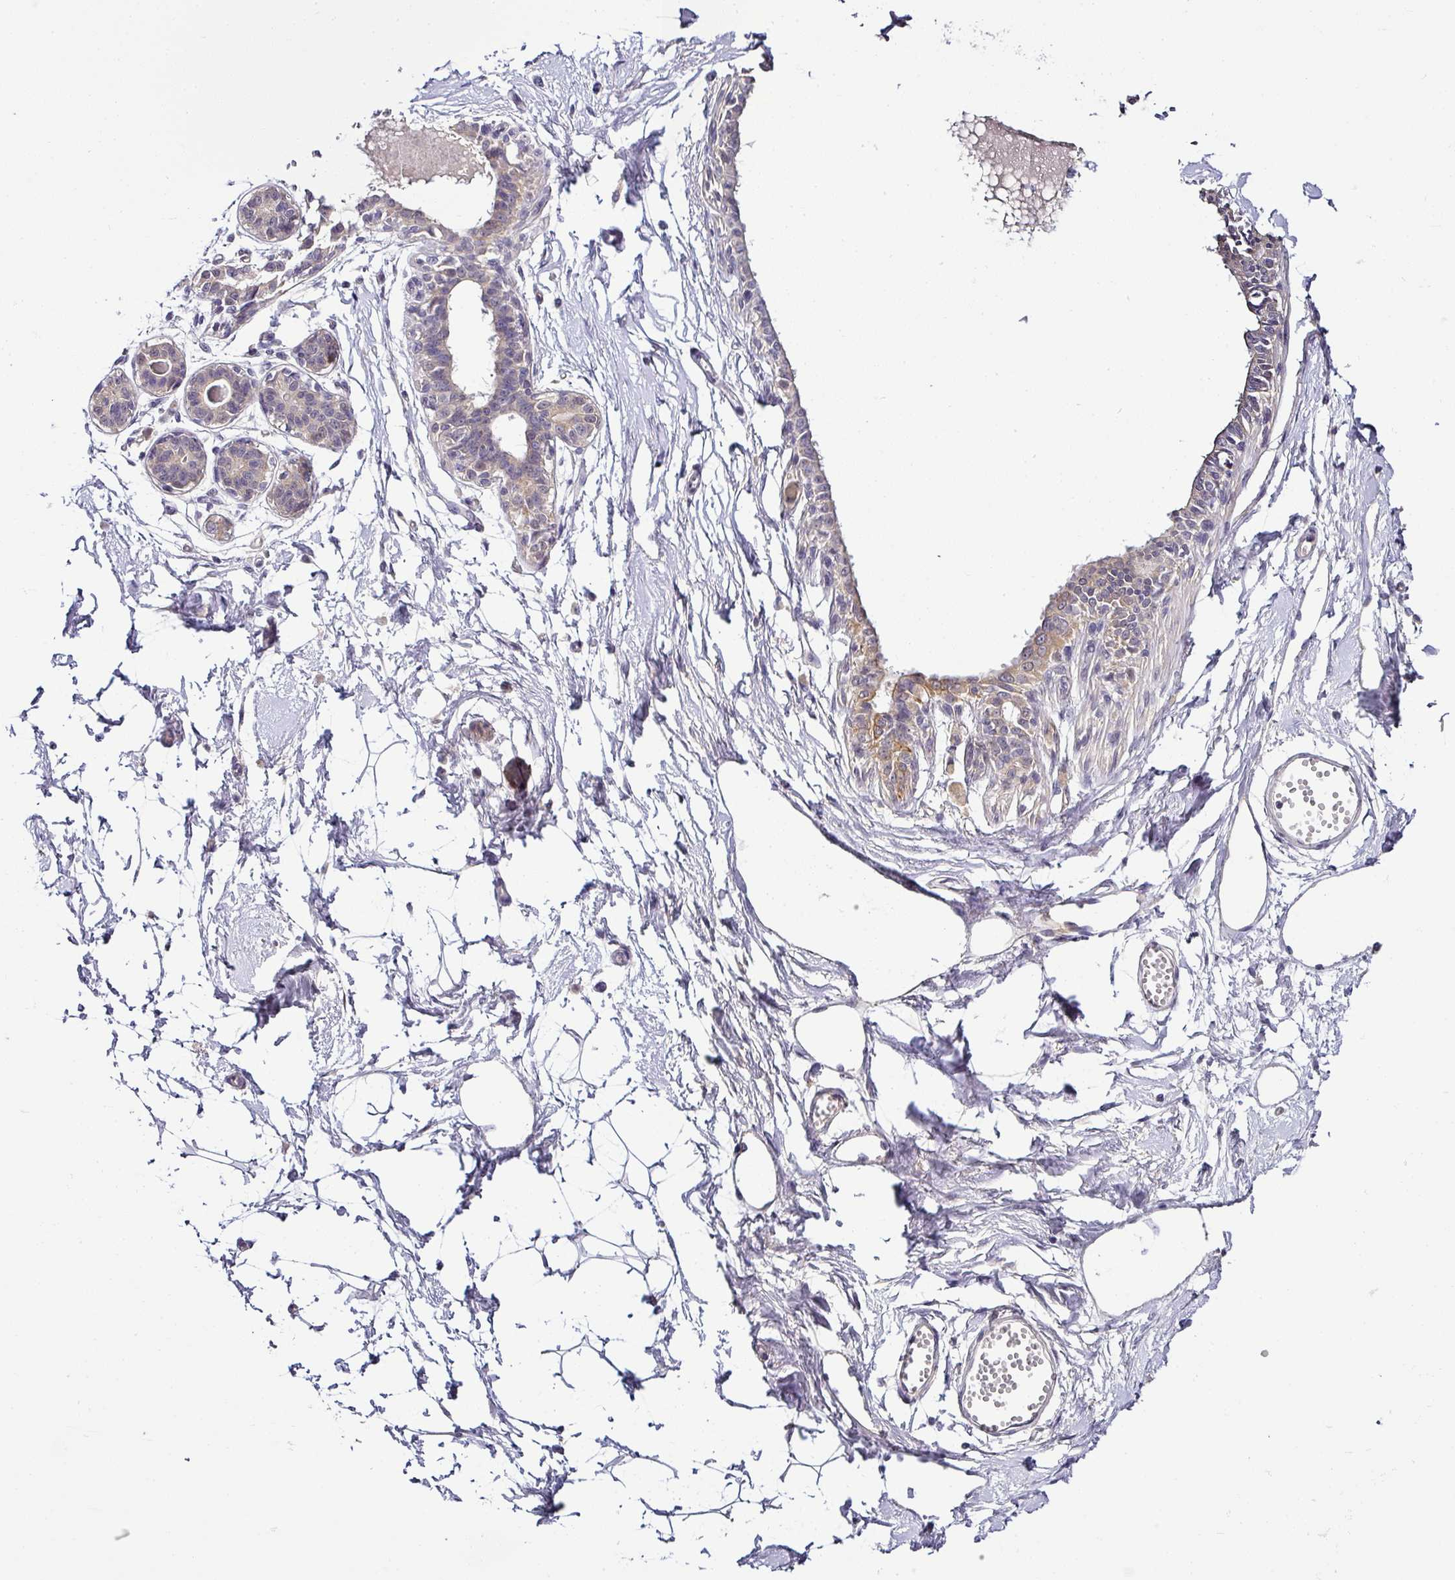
{"staining": {"intensity": "negative", "quantity": "none", "location": "none"}, "tissue": "breast", "cell_type": "Adipocytes", "image_type": "normal", "snomed": [{"axis": "morphology", "description": "Normal tissue, NOS"}, {"axis": "topography", "description": "Breast"}], "caption": "High power microscopy histopathology image of an IHC photomicrograph of normal breast, revealing no significant staining in adipocytes.", "gene": "NAPSA", "patient": {"sex": "female", "age": 45}}